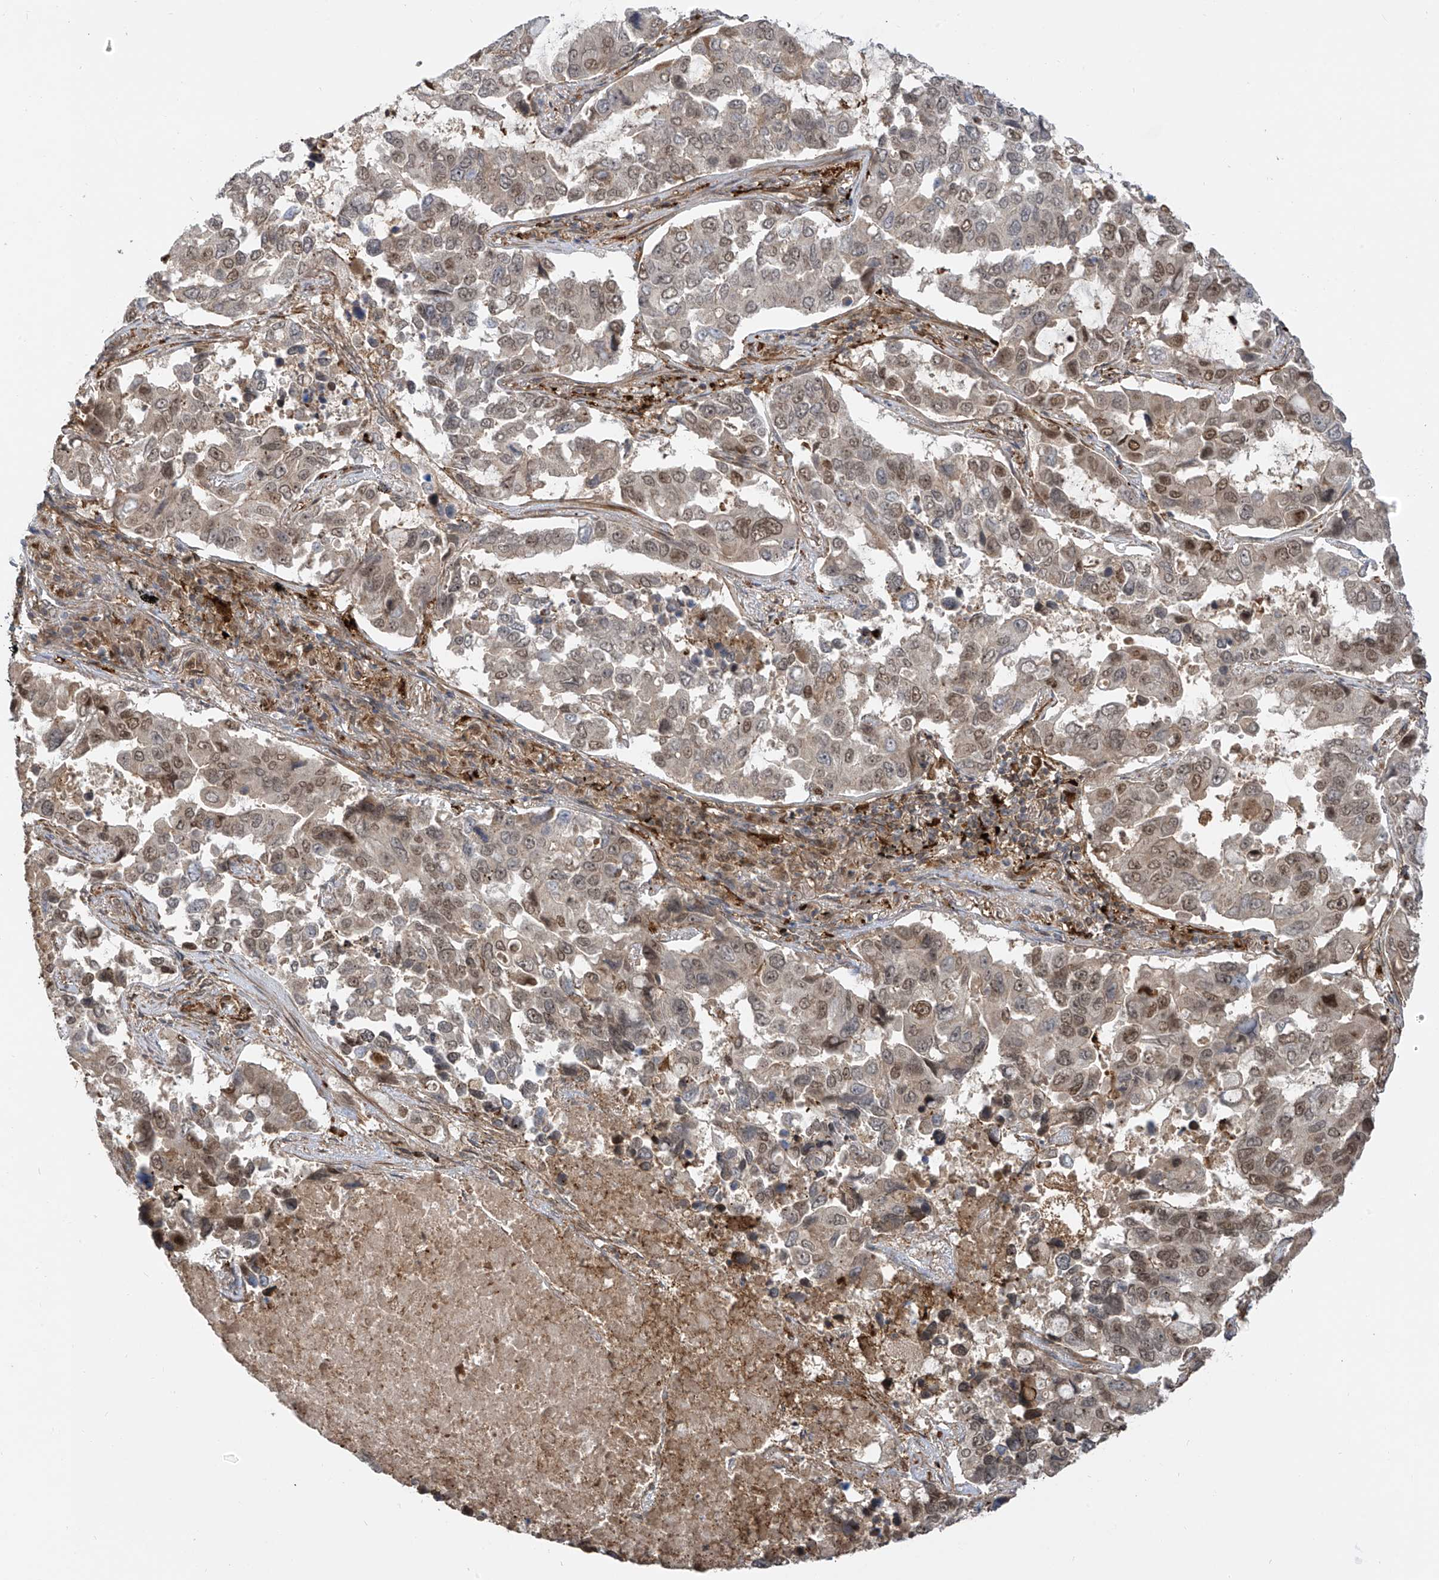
{"staining": {"intensity": "moderate", "quantity": ">75%", "location": "cytoplasmic/membranous,nuclear"}, "tissue": "lung cancer", "cell_type": "Tumor cells", "image_type": "cancer", "snomed": [{"axis": "morphology", "description": "Adenocarcinoma, NOS"}, {"axis": "topography", "description": "Lung"}], "caption": "A photomicrograph of human adenocarcinoma (lung) stained for a protein displays moderate cytoplasmic/membranous and nuclear brown staining in tumor cells. The protein of interest is shown in brown color, while the nuclei are stained blue.", "gene": "ATAD2B", "patient": {"sex": "male", "age": 64}}